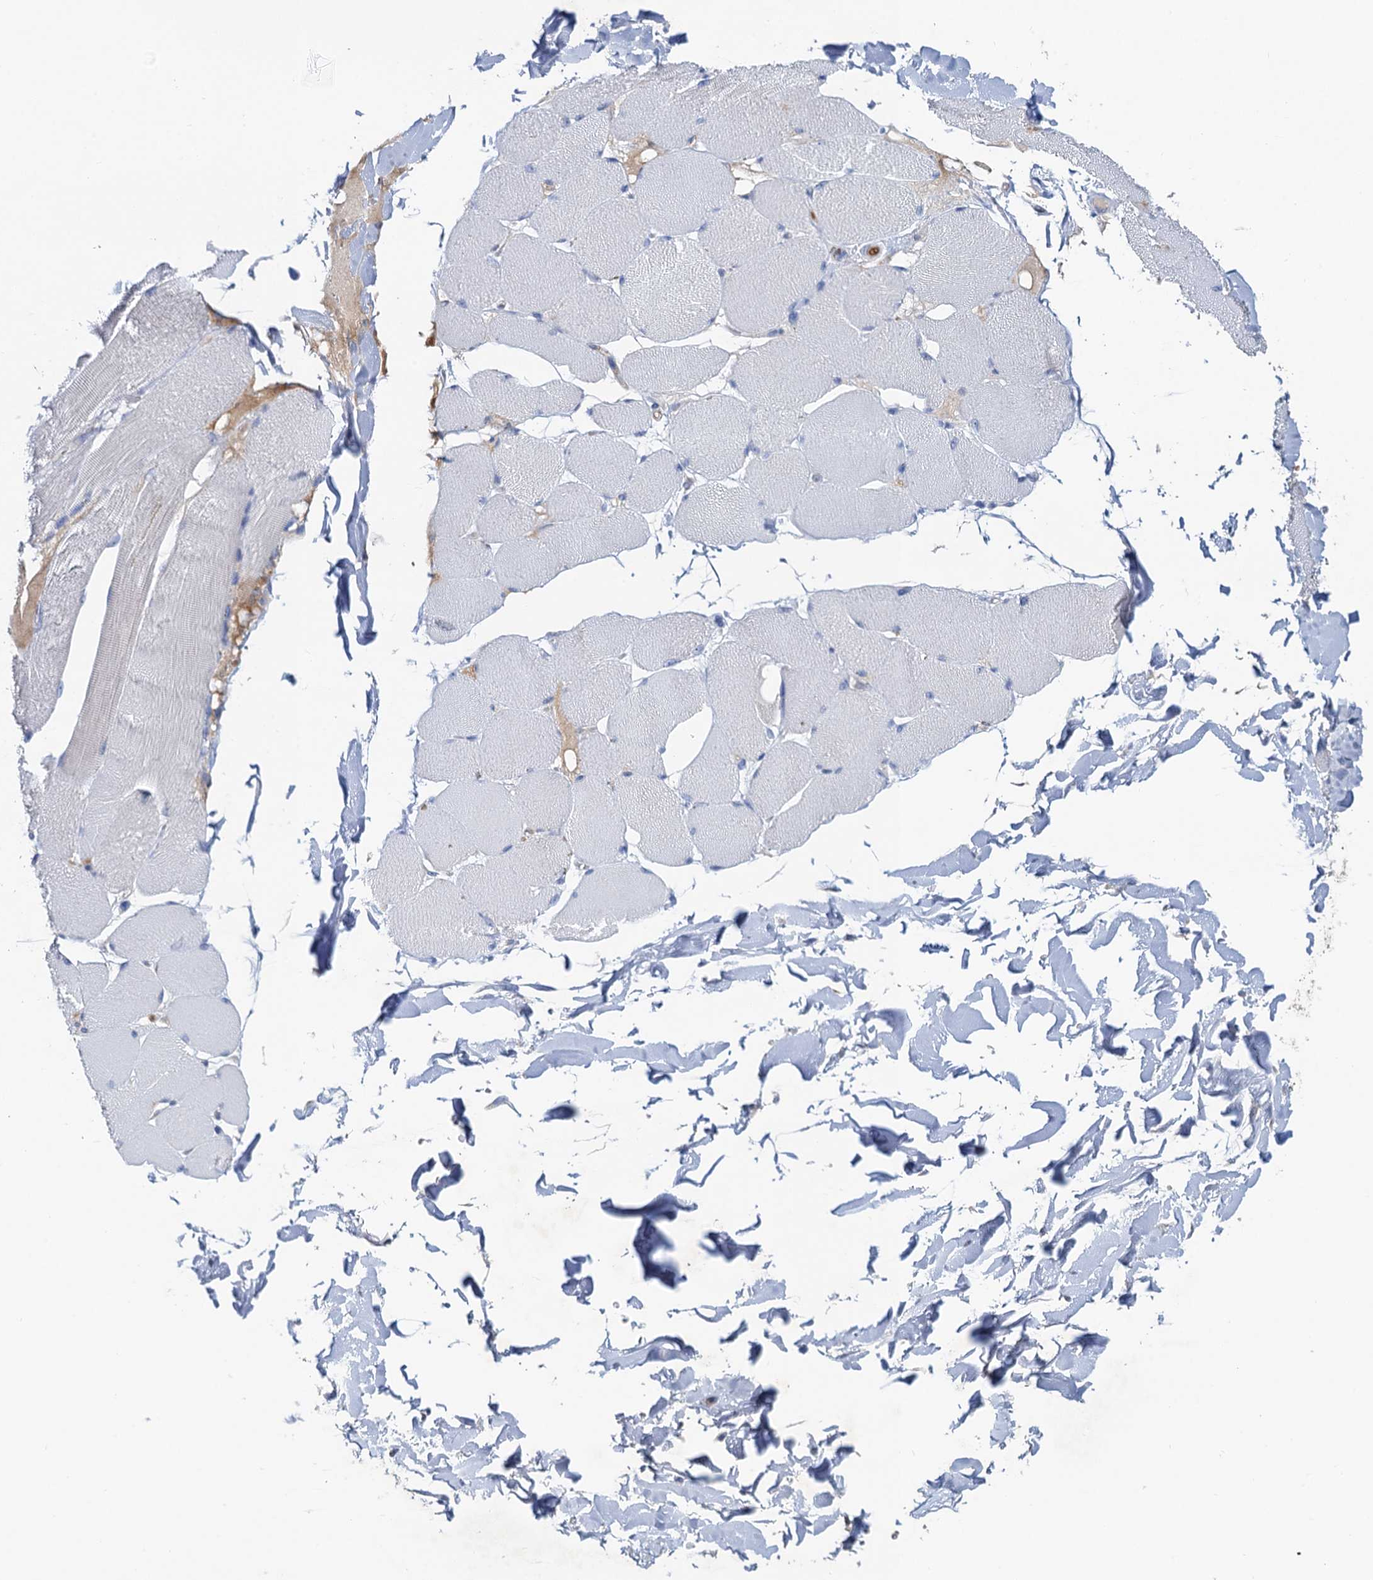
{"staining": {"intensity": "negative", "quantity": "none", "location": "none"}, "tissue": "skeletal muscle", "cell_type": "Myocytes", "image_type": "normal", "snomed": [{"axis": "morphology", "description": "Normal tissue, NOS"}, {"axis": "topography", "description": "Skin"}, {"axis": "topography", "description": "Skeletal muscle"}], "caption": "Micrograph shows no protein expression in myocytes of benign skeletal muscle. The staining is performed using DAB brown chromogen with nuclei counter-stained in using hematoxylin.", "gene": "PLLP", "patient": {"sex": "male", "age": 83}}